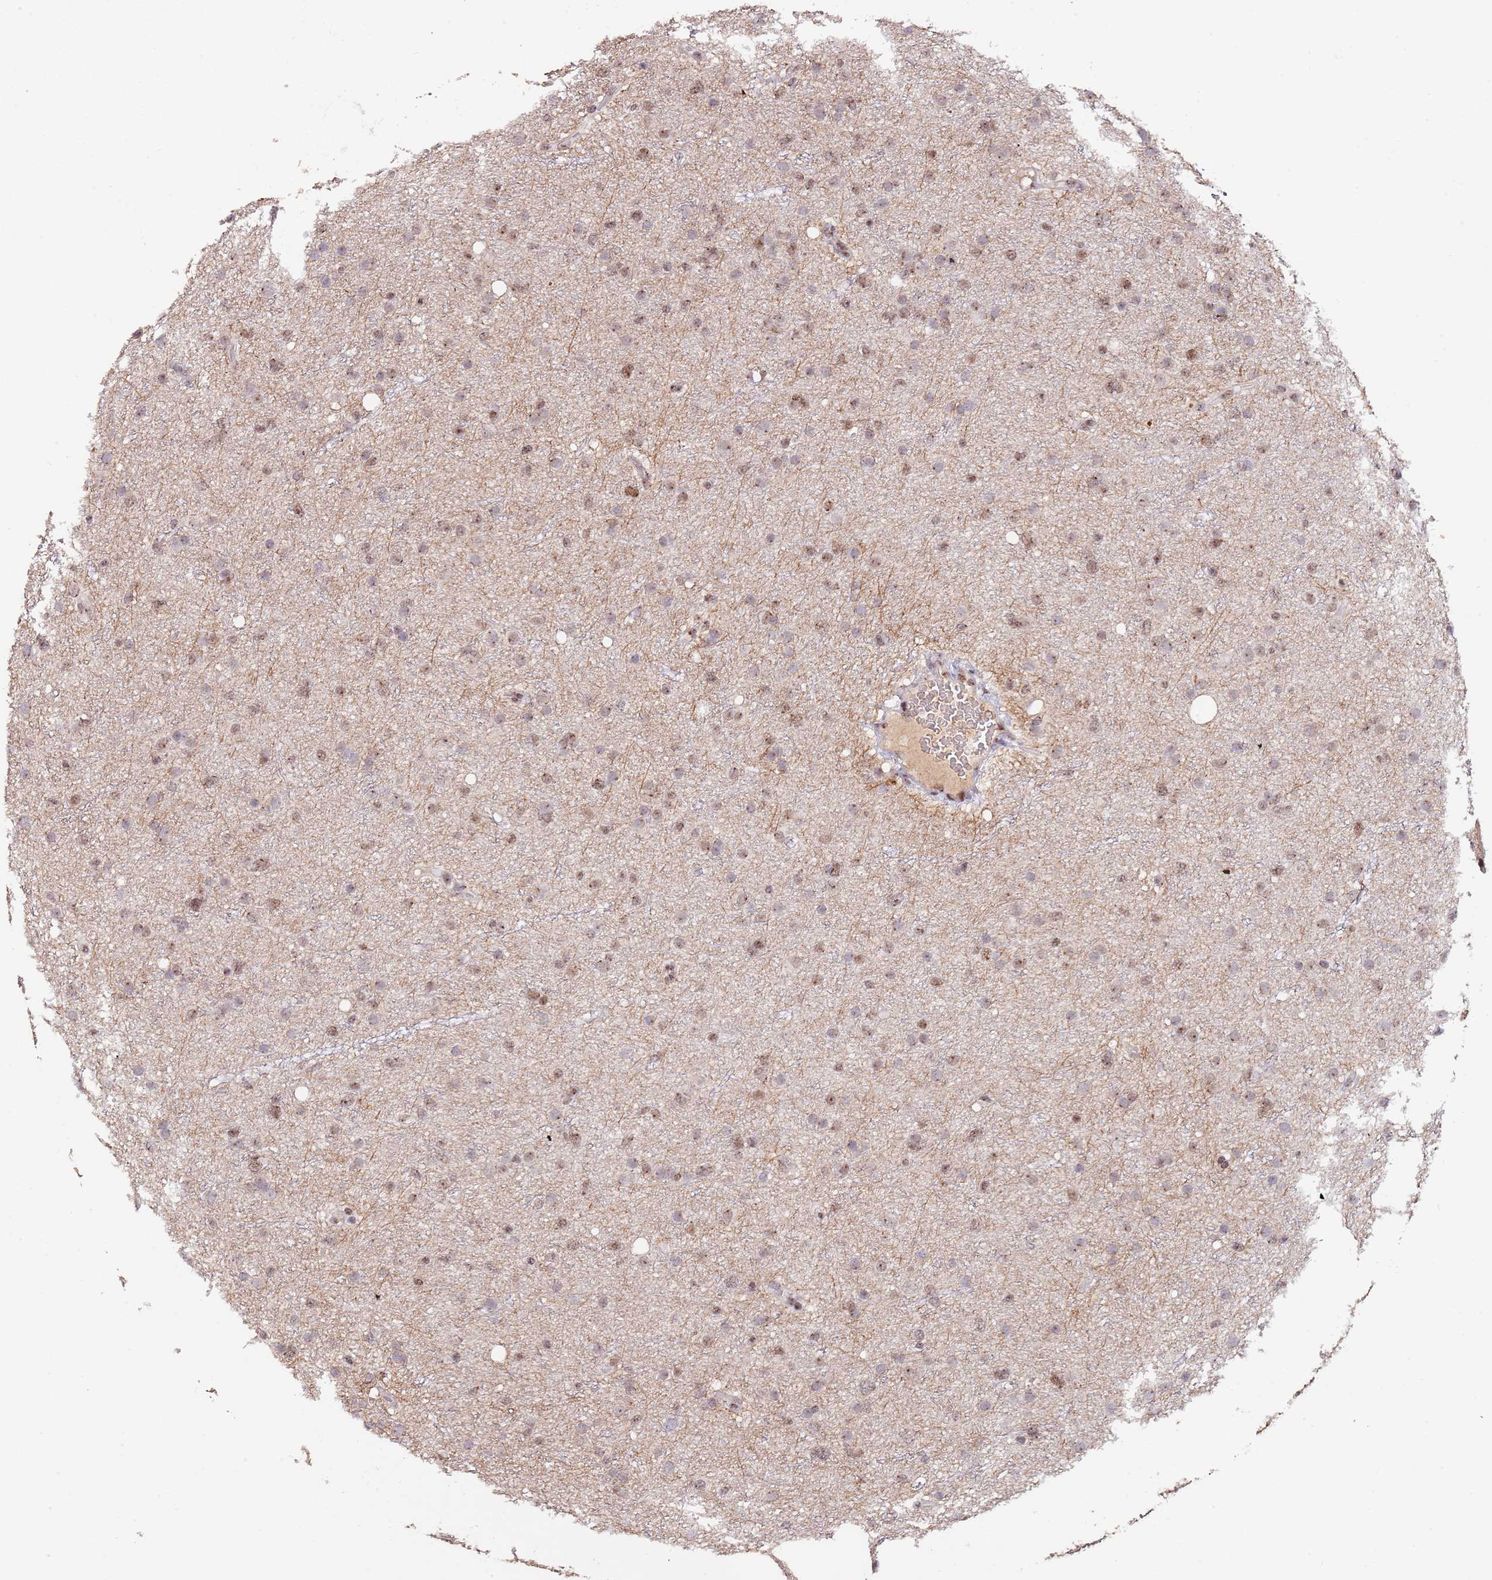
{"staining": {"intensity": "moderate", "quantity": "25%-75%", "location": "nuclear"}, "tissue": "glioma", "cell_type": "Tumor cells", "image_type": "cancer", "snomed": [{"axis": "morphology", "description": "Glioma, malignant, Low grade"}, {"axis": "topography", "description": "Cerebral cortex"}], "caption": "Immunohistochemical staining of human malignant glioma (low-grade) displays medium levels of moderate nuclear expression in about 25%-75% of tumor cells.", "gene": "CIZ1", "patient": {"sex": "female", "age": 39}}